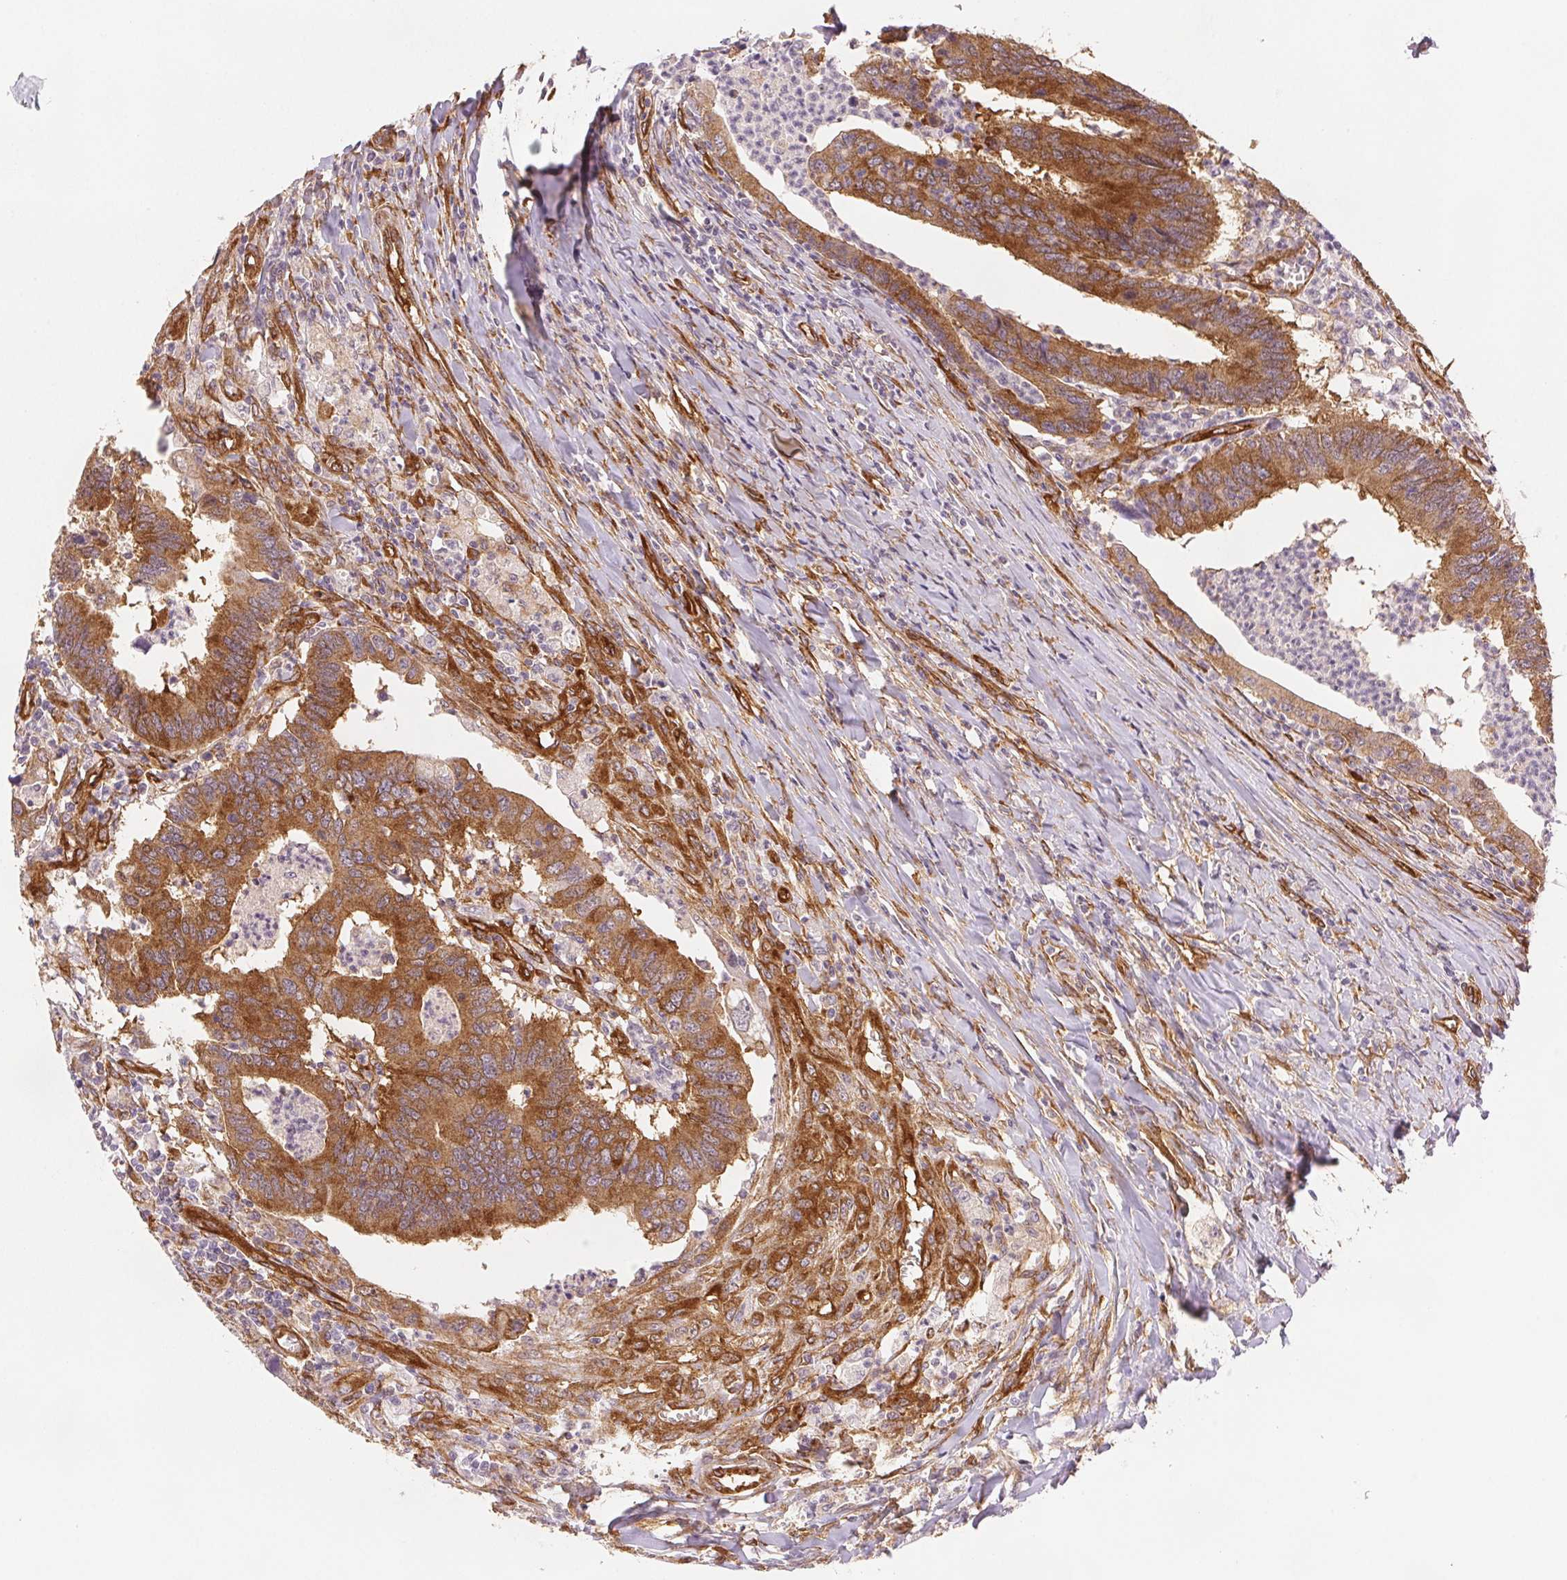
{"staining": {"intensity": "moderate", "quantity": ">75%", "location": "cytoplasmic/membranous"}, "tissue": "colorectal cancer", "cell_type": "Tumor cells", "image_type": "cancer", "snomed": [{"axis": "morphology", "description": "Adenocarcinoma, NOS"}, {"axis": "topography", "description": "Colon"}], "caption": "Protein expression analysis of colorectal cancer (adenocarcinoma) exhibits moderate cytoplasmic/membranous positivity in about >75% of tumor cells. The protein is stained brown, and the nuclei are stained in blue (DAB IHC with brightfield microscopy, high magnification).", "gene": "DIAPH2", "patient": {"sex": "female", "age": 67}}